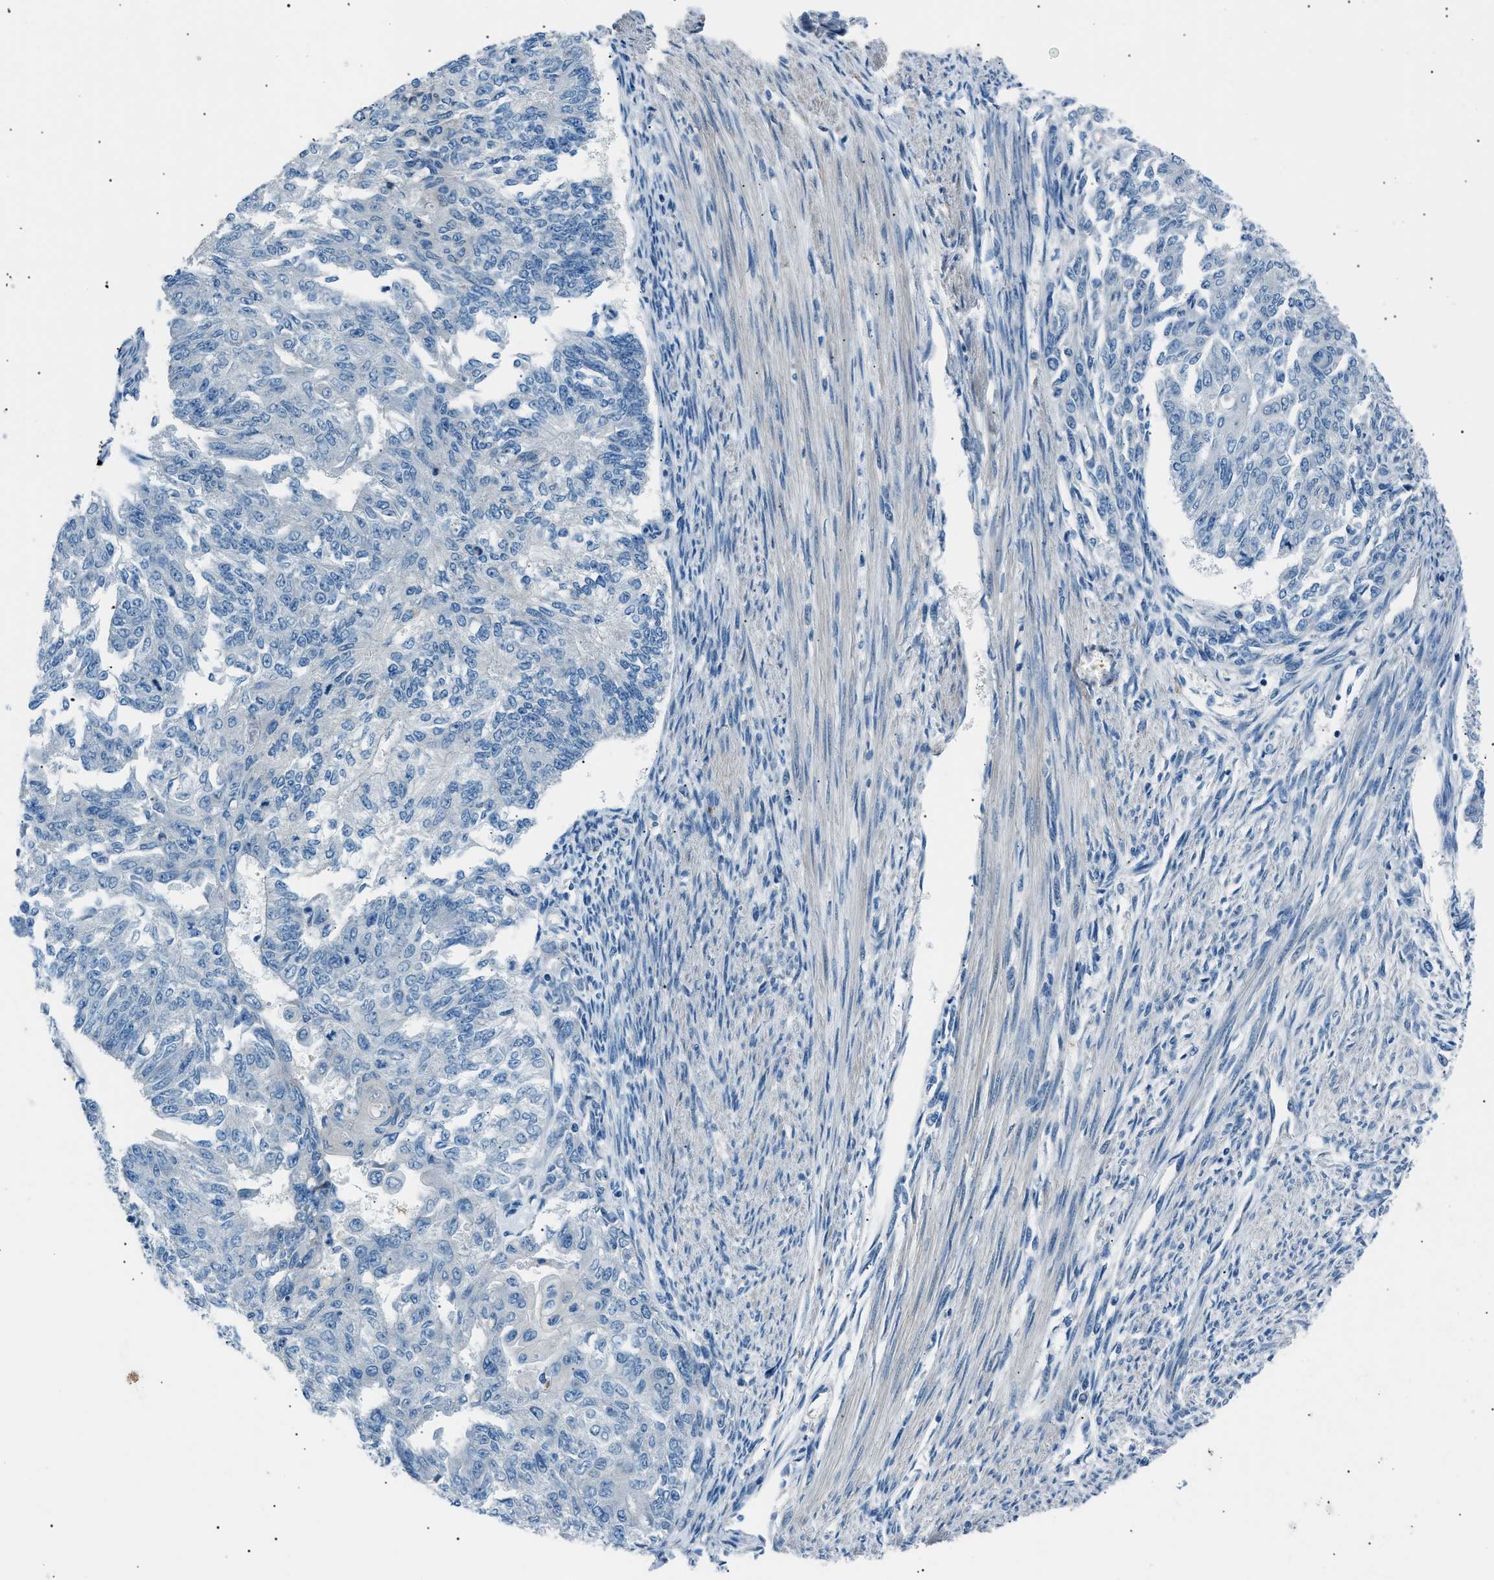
{"staining": {"intensity": "negative", "quantity": "none", "location": "none"}, "tissue": "endometrial cancer", "cell_type": "Tumor cells", "image_type": "cancer", "snomed": [{"axis": "morphology", "description": "Adenocarcinoma, NOS"}, {"axis": "topography", "description": "Endometrium"}], "caption": "DAB immunohistochemical staining of endometrial cancer exhibits no significant staining in tumor cells.", "gene": "LRRC37B", "patient": {"sex": "female", "age": 32}}